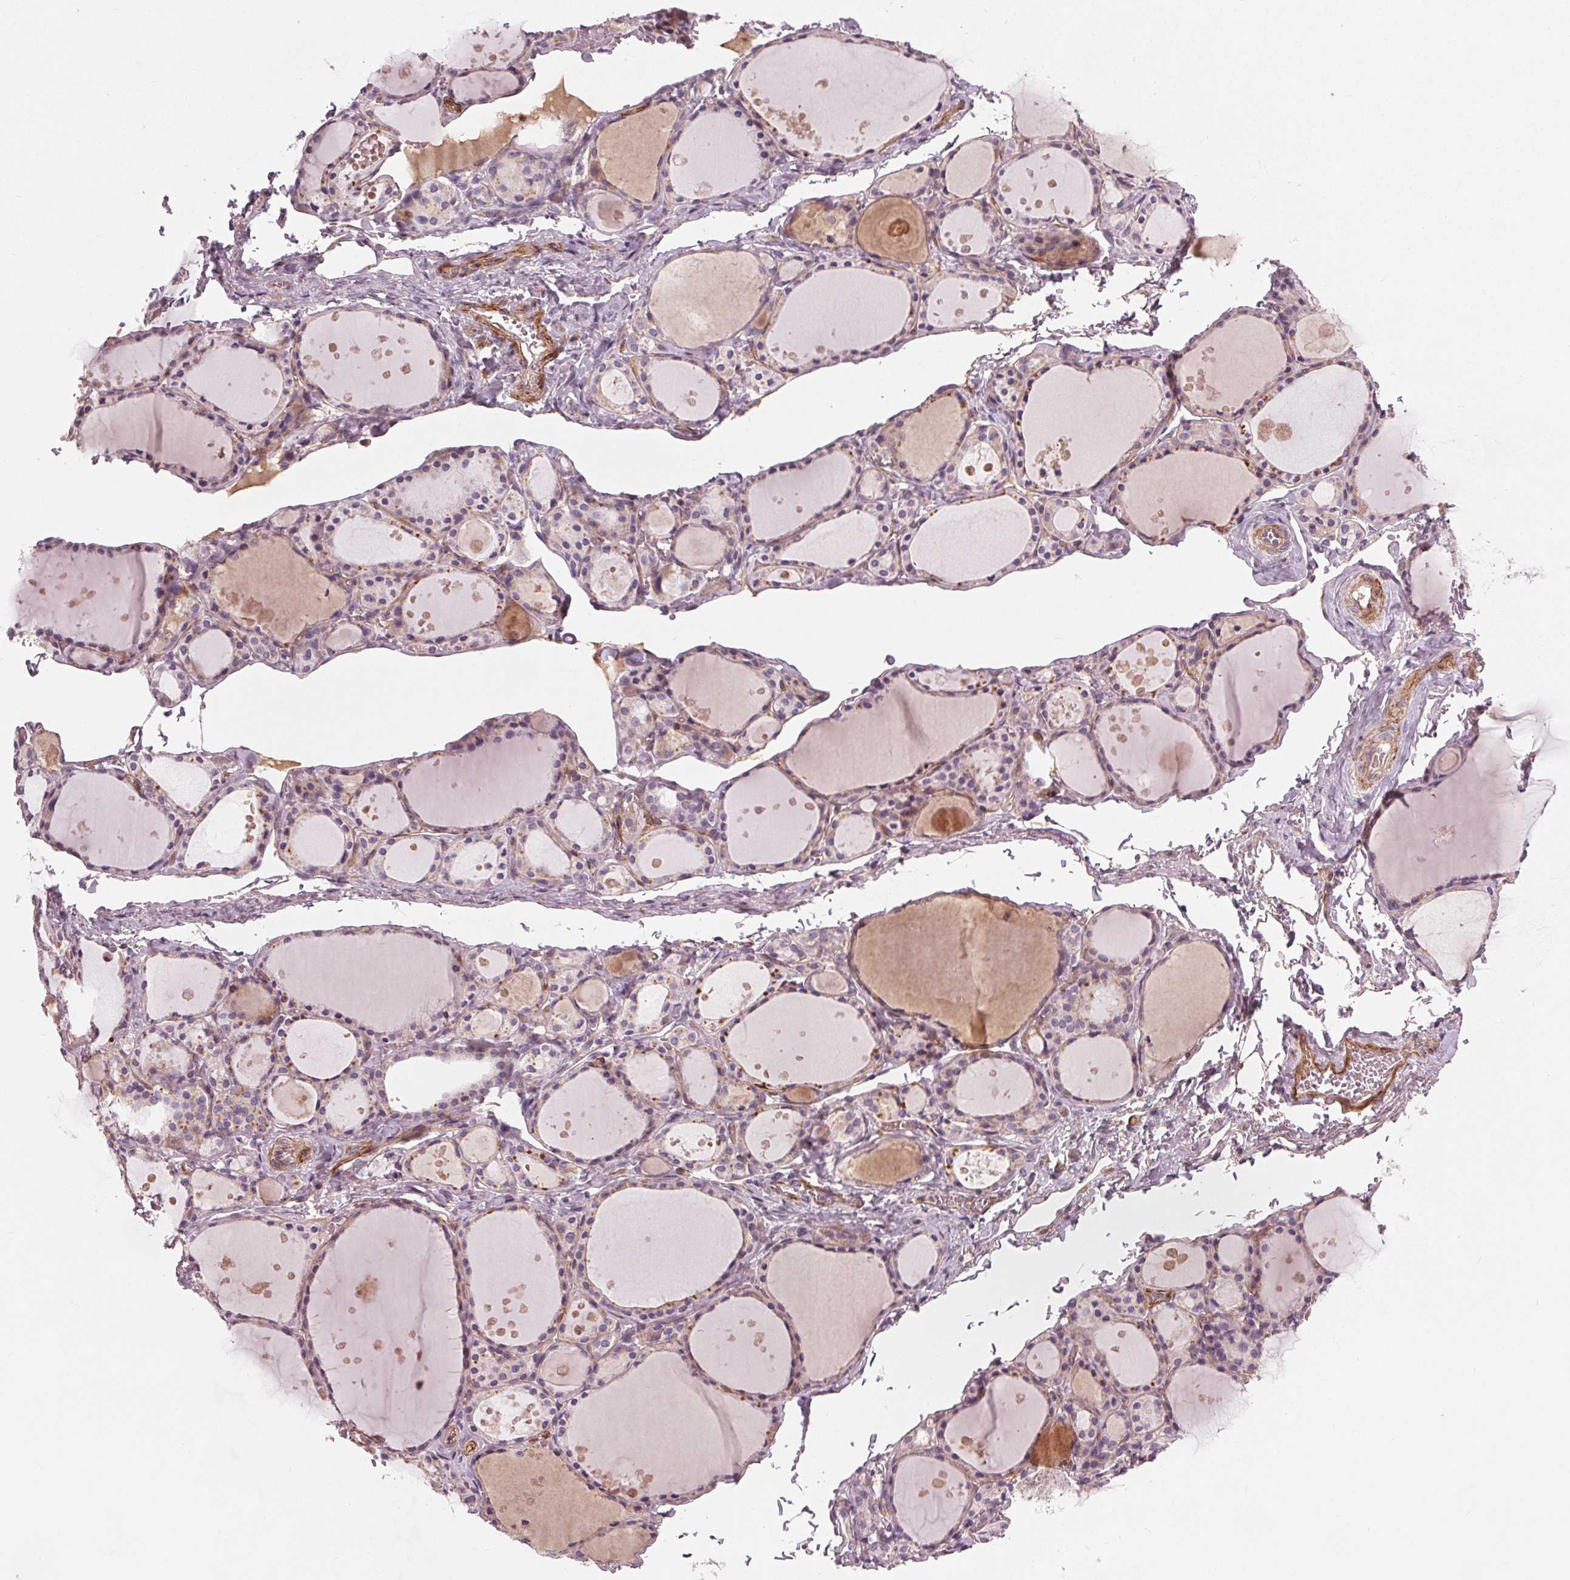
{"staining": {"intensity": "moderate", "quantity": "<25%", "location": "cytoplasmic/membranous"}, "tissue": "thyroid gland", "cell_type": "Glandular cells", "image_type": "normal", "snomed": [{"axis": "morphology", "description": "Normal tissue, NOS"}, {"axis": "topography", "description": "Thyroid gland"}], "caption": "Normal thyroid gland displays moderate cytoplasmic/membranous positivity in about <25% of glandular cells.", "gene": "PDGFD", "patient": {"sex": "male", "age": 68}}